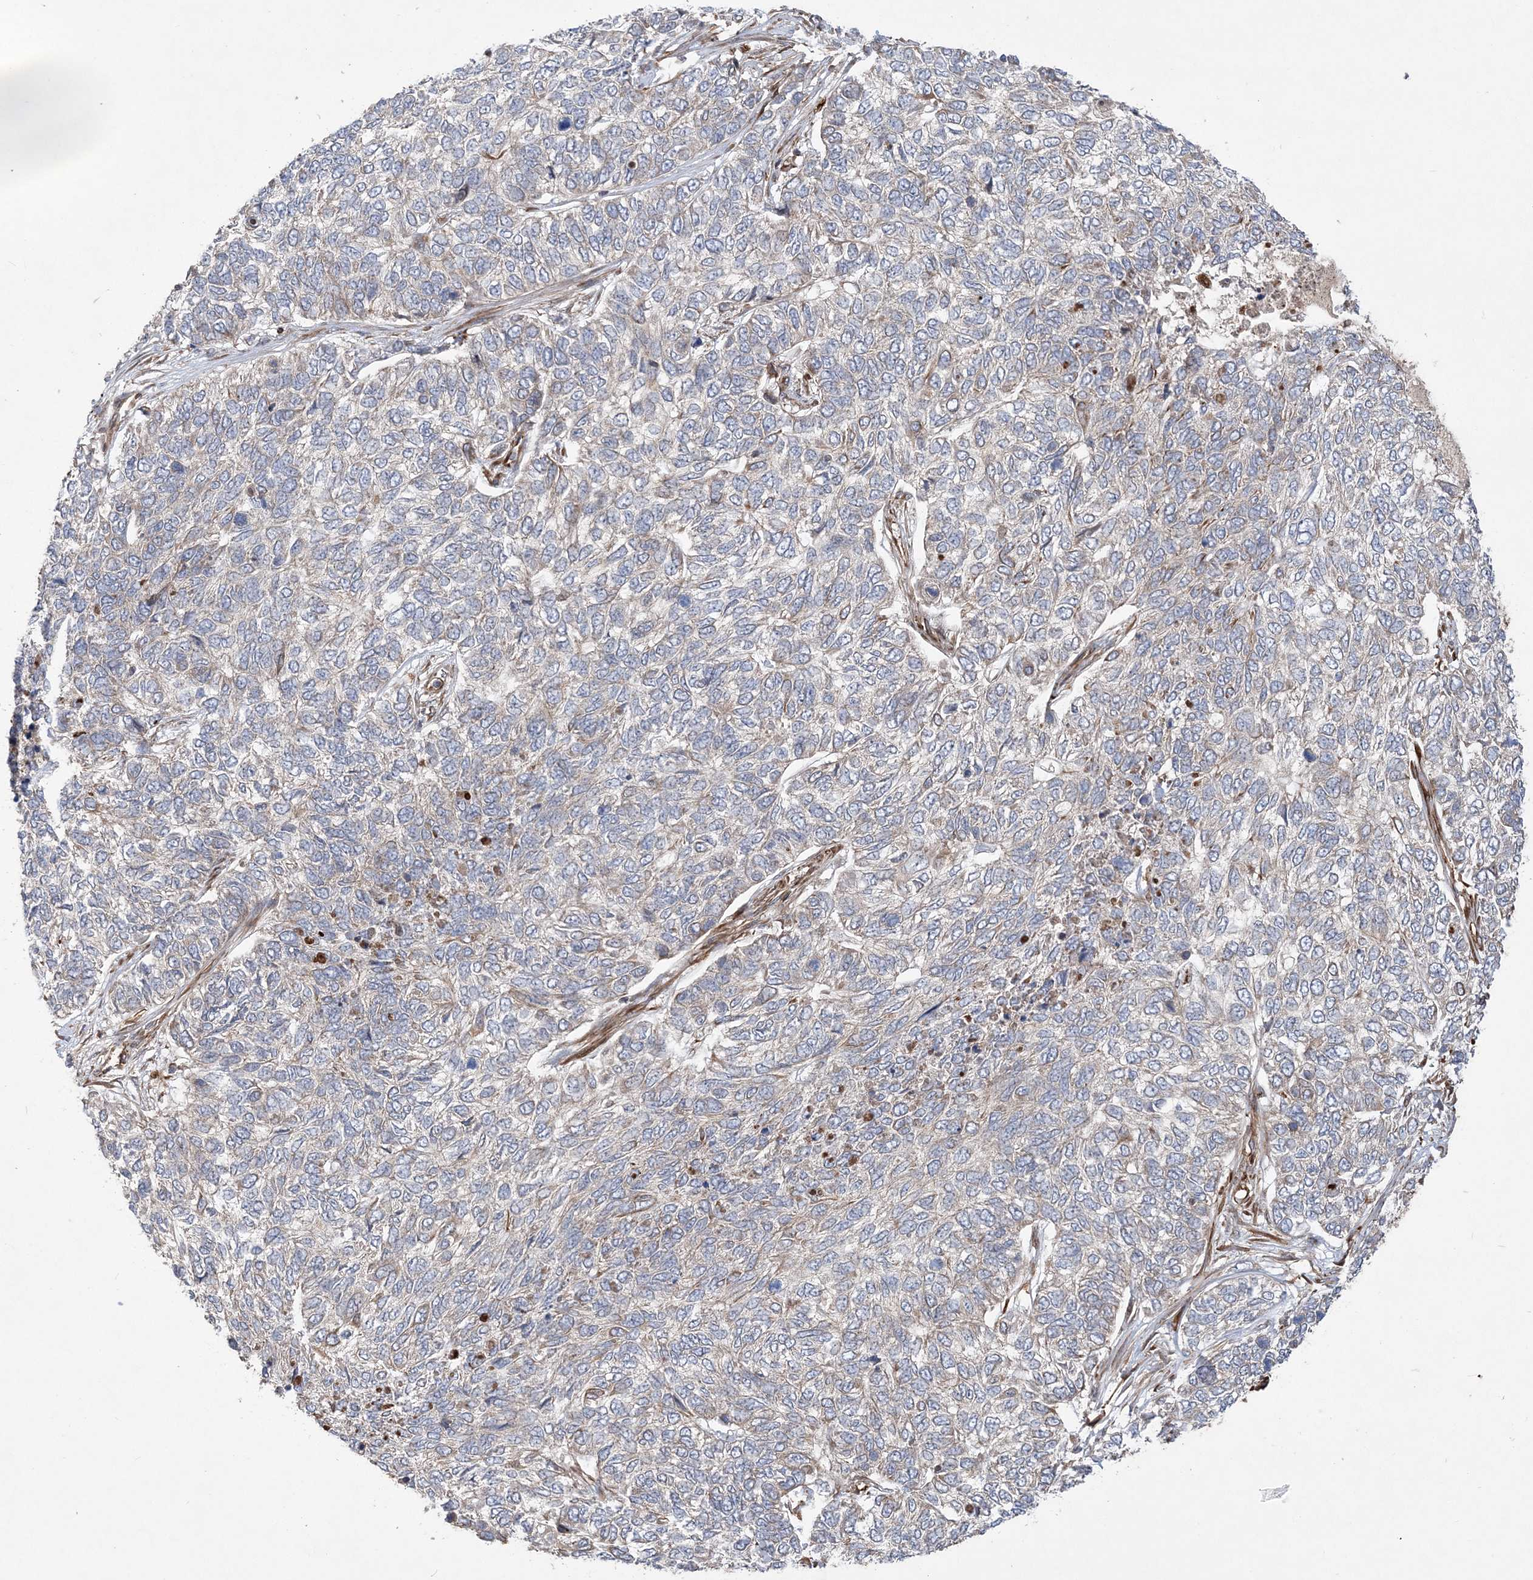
{"staining": {"intensity": "negative", "quantity": "none", "location": "none"}, "tissue": "skin cancer", "cell_type": "Tumor cells", "image_type": "cancer", "snomed": [{"axis": "morphology", "description": "Basal cell carcinoma"}, {"axis": "topography", "description": "Skin"}], "caption": "Tumor cells show no significant staining in skin cancer.", "gene": "FAM114A2", "patient": {"sex": "female", "age": 65}}